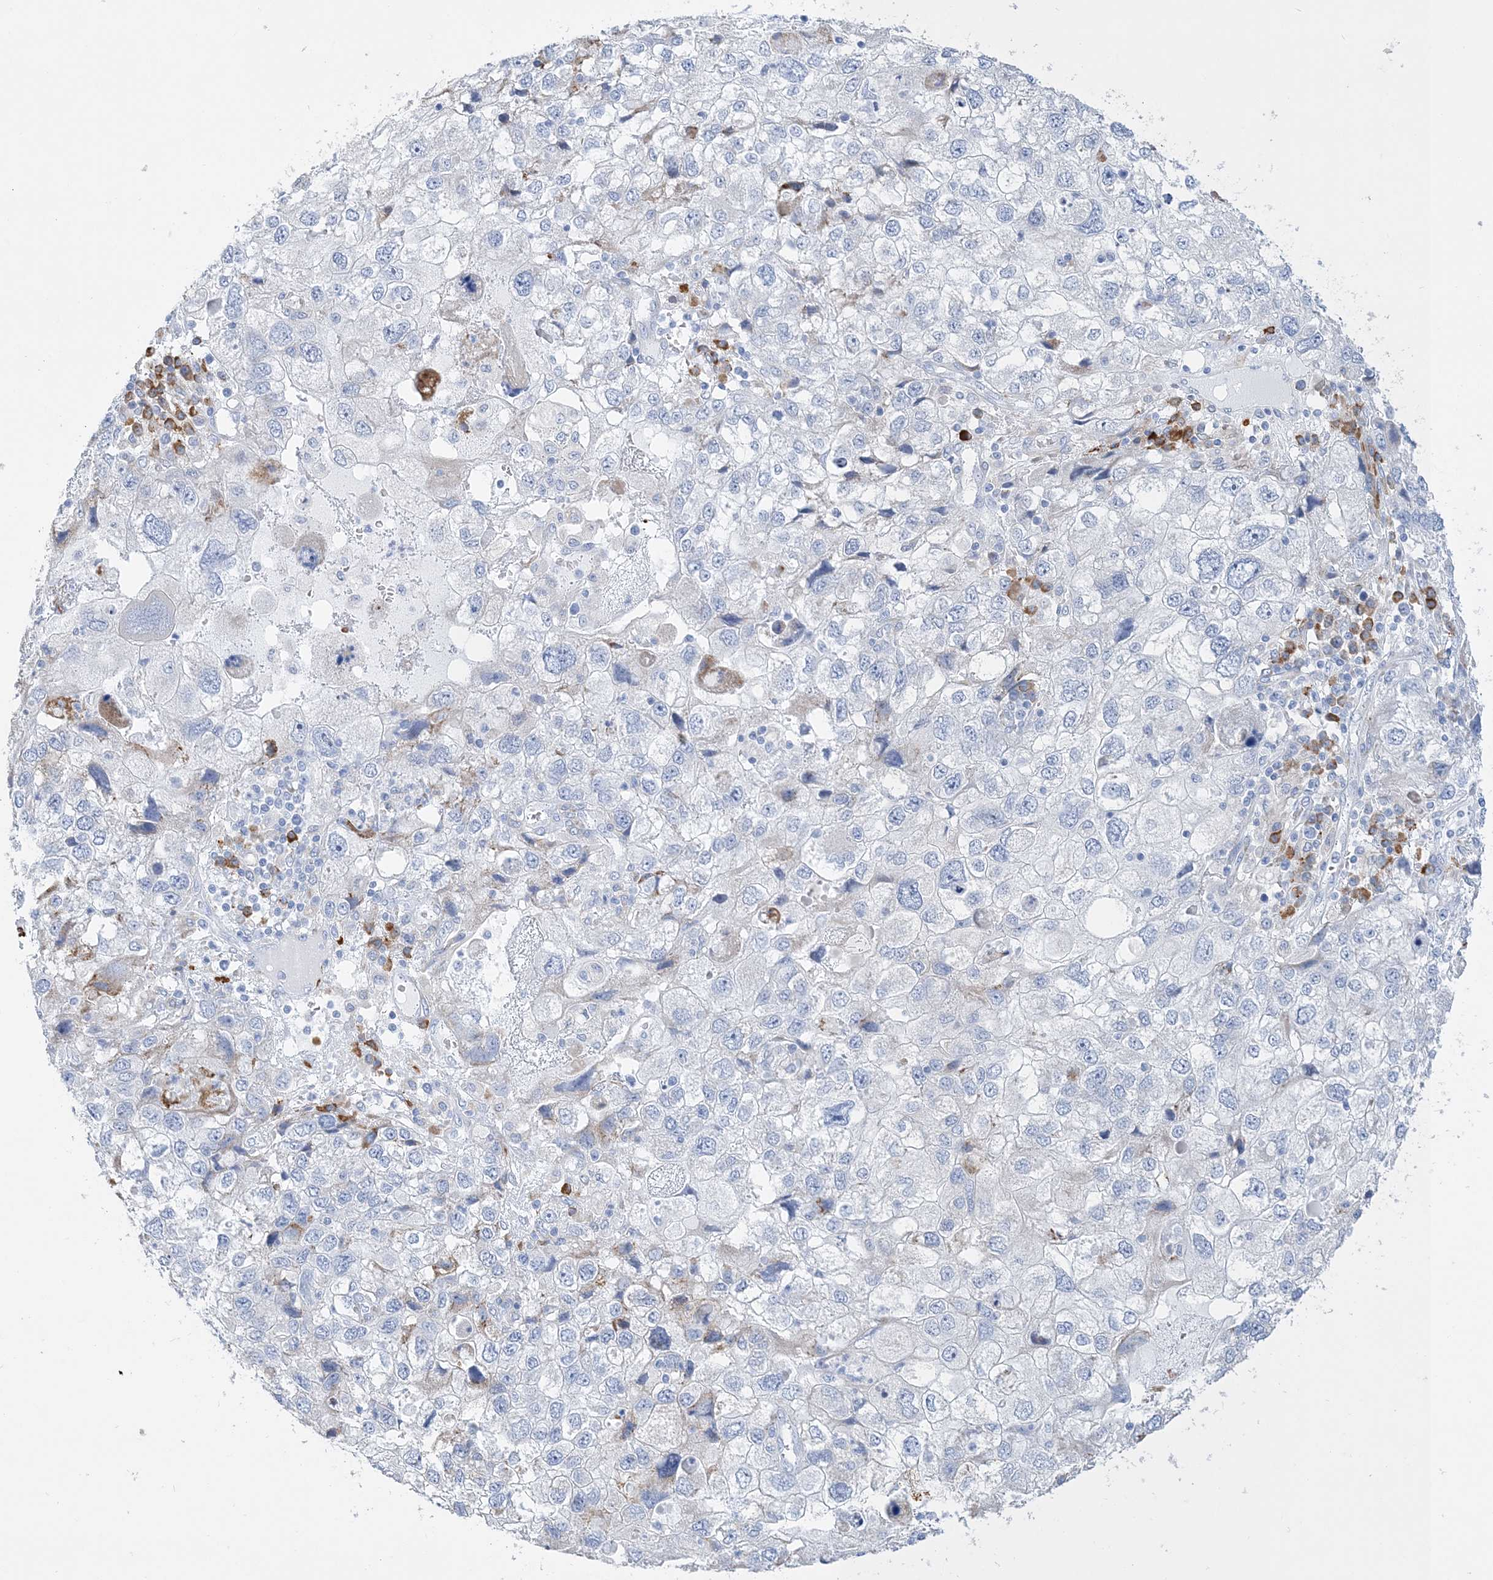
{"staining": {"intensity": "negative", "quantity": "none", "location": "none"}, "tissue": "endometrial cancer", "cell_type": "Tumor cells", "image_type": "cancer", "snomed": [{"axis": "morphology", "description": "Adenocarcinoma, NOS"}, {"axis": "topography", "description": "Endometrium"}], "caption": "DAB (3,3'-diaminobenzidine) immunohistochemical staining of endometrial cancer reveals no significant expression in tumor cells.", "gene": "TSPYL6", "patient": {"sex": "female", "age": 49}}